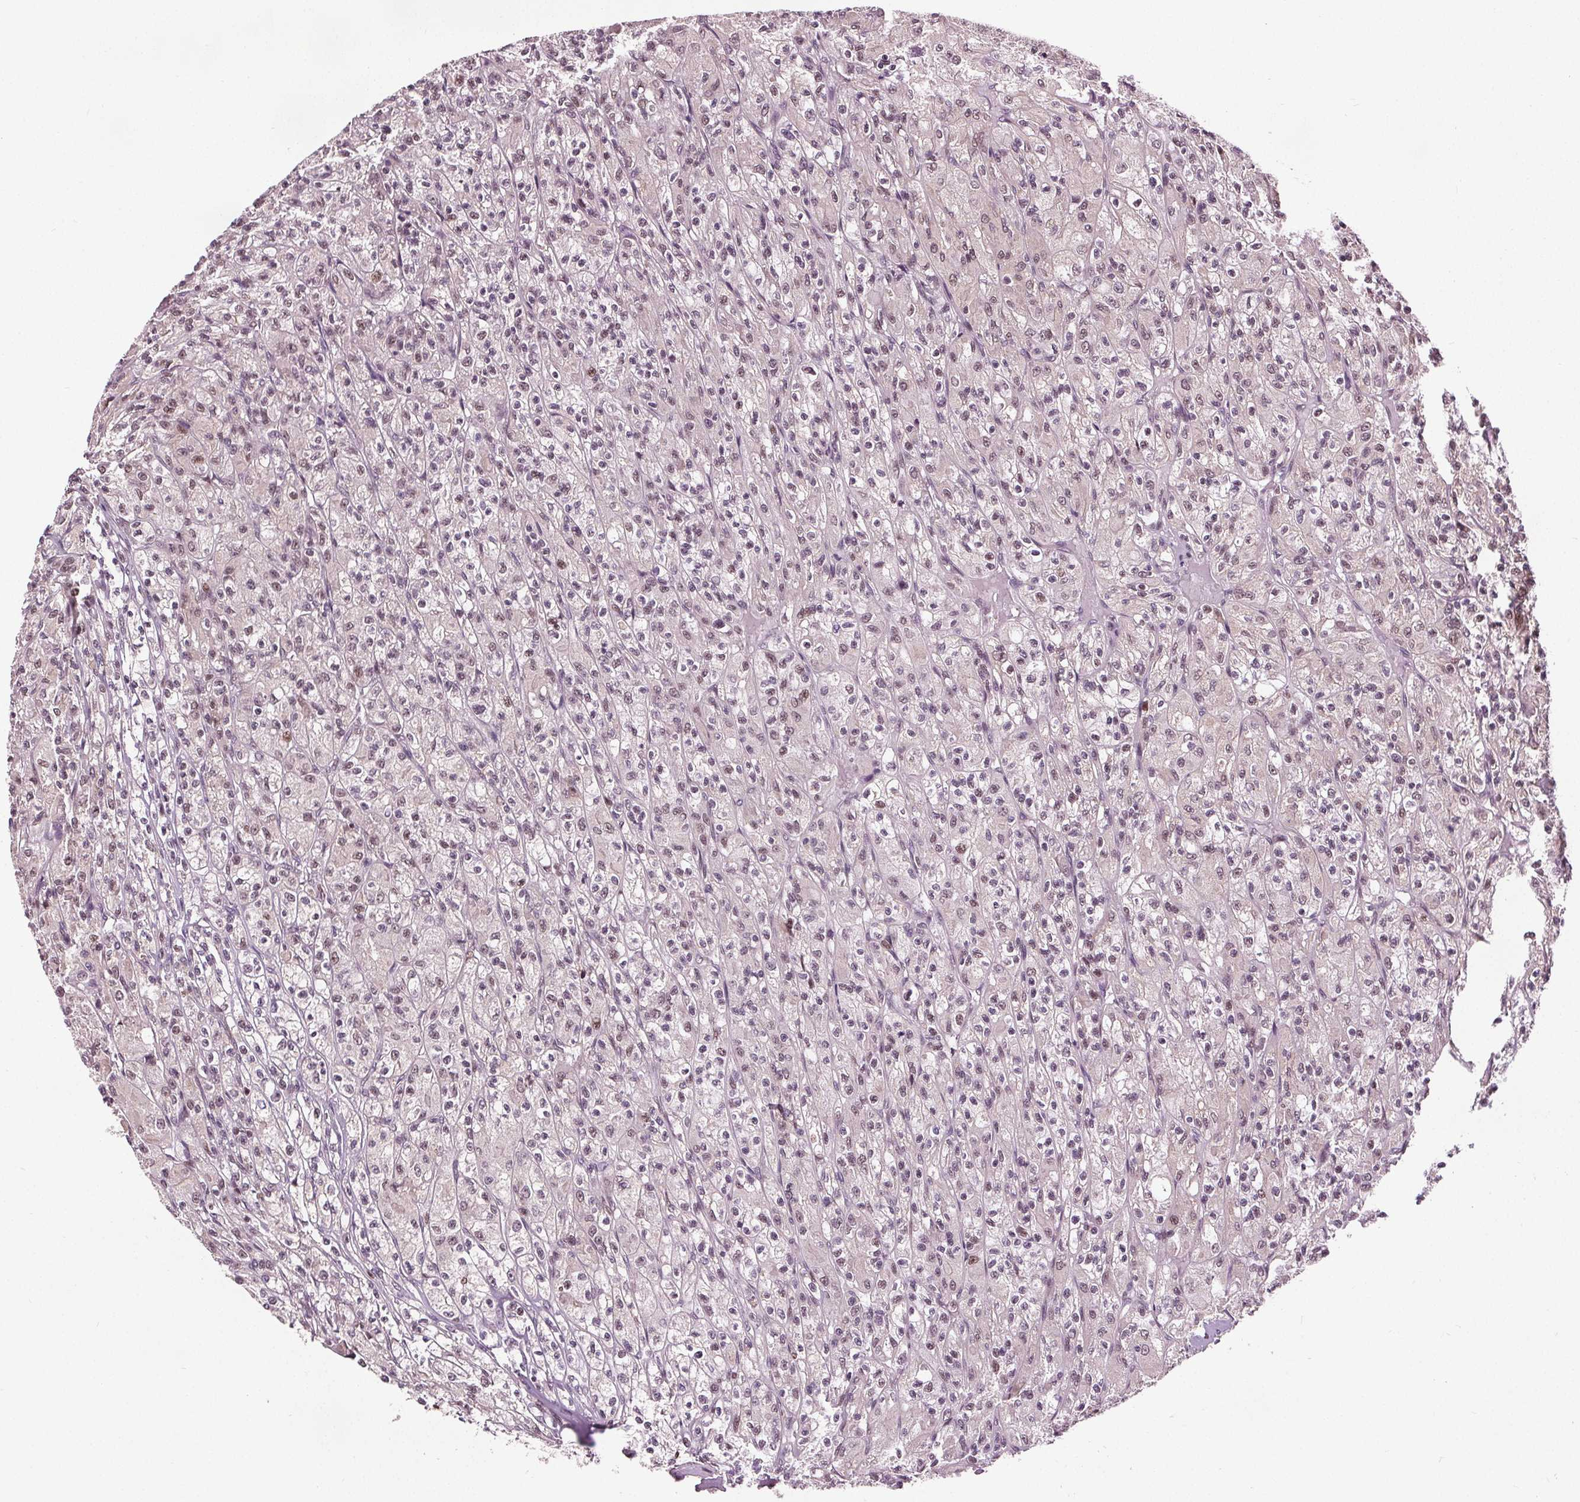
{"staining": {"intensity": "weak", "quantity": "25%-75%", "location": "nuclear"}, "tissue": "renal cancer", "cell_type": "Tumor cells", "image_type": "cancer", "snomed": [{"axis": "morphology", "description": "Adenocarcinoma, NOS"}, {"axis": "topography", "description": "Kidney"}], "caption": "DAB immunohistochemical staining of renal adenocarcinoma reveals weak nuclear protein staining in approximately 25%-75% of tumor cells.", "gene": "DDX11", "patient": {"sex": "female", "age": 70}}